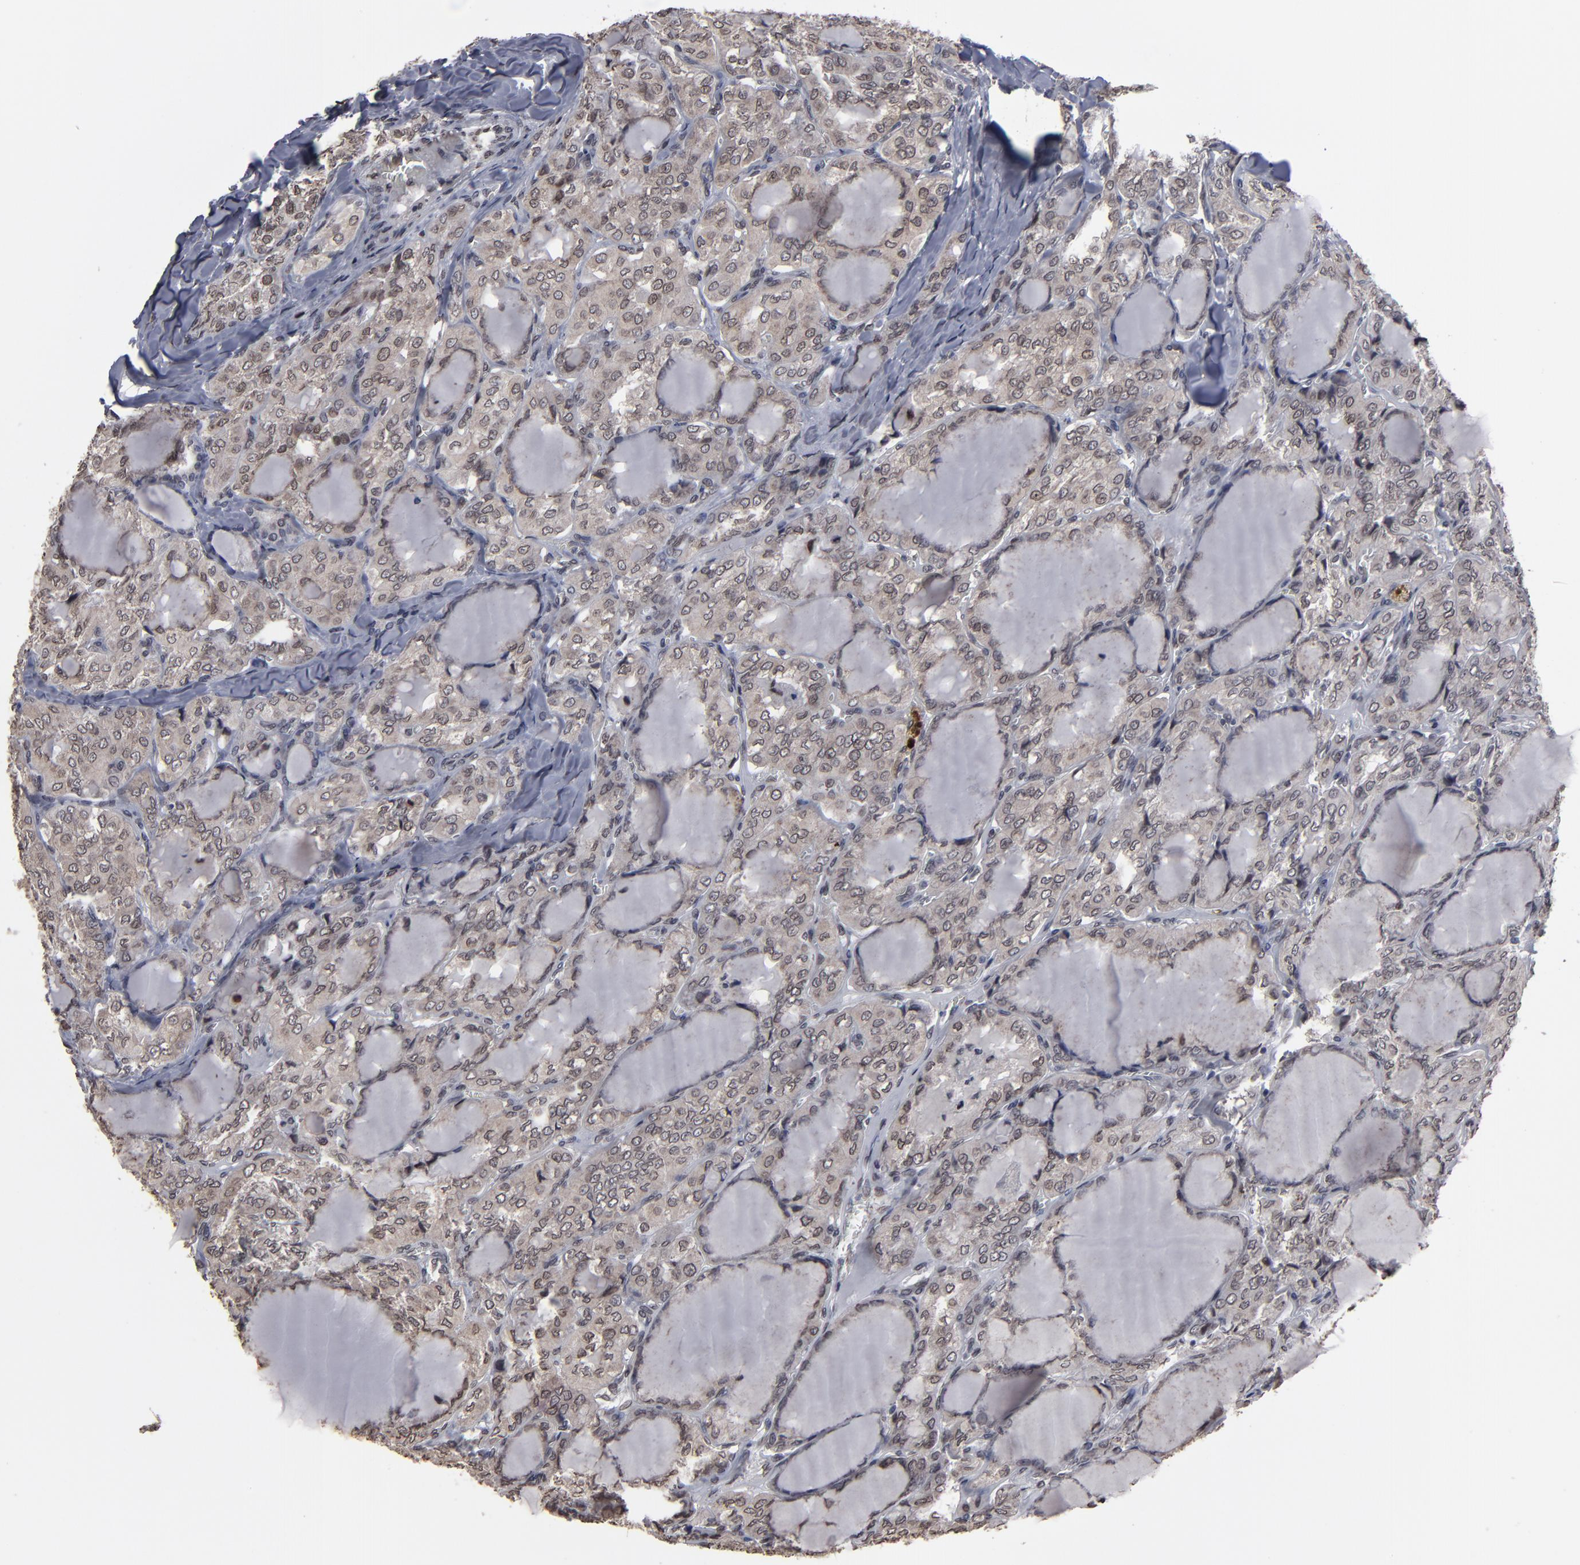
{"staining": {"intensity": "weak", "quantity": "<25%", "location": "nuclear"}, "tissue": "thyroid cancer", "cell_type": "Tumor cells", "image_type": "cancer", "snomed": [{"axis": "morphology", "description": "Papillary adenocarcinoma, NOS"}, {"axis": "topography", "description": "Thyroid gland"}], "caption": "Immunohistochemical staining of human thyroid papillary adenocarcinoma reveals no significant staining in tumor cells. The staining is performed using DAB (3,3'-diaminobenzidine) brown chromogen with nuclei counter-stained in using hematoxylin.", "gene": "BAZ1A", "patient": {"sex": "male", "age": 20}}